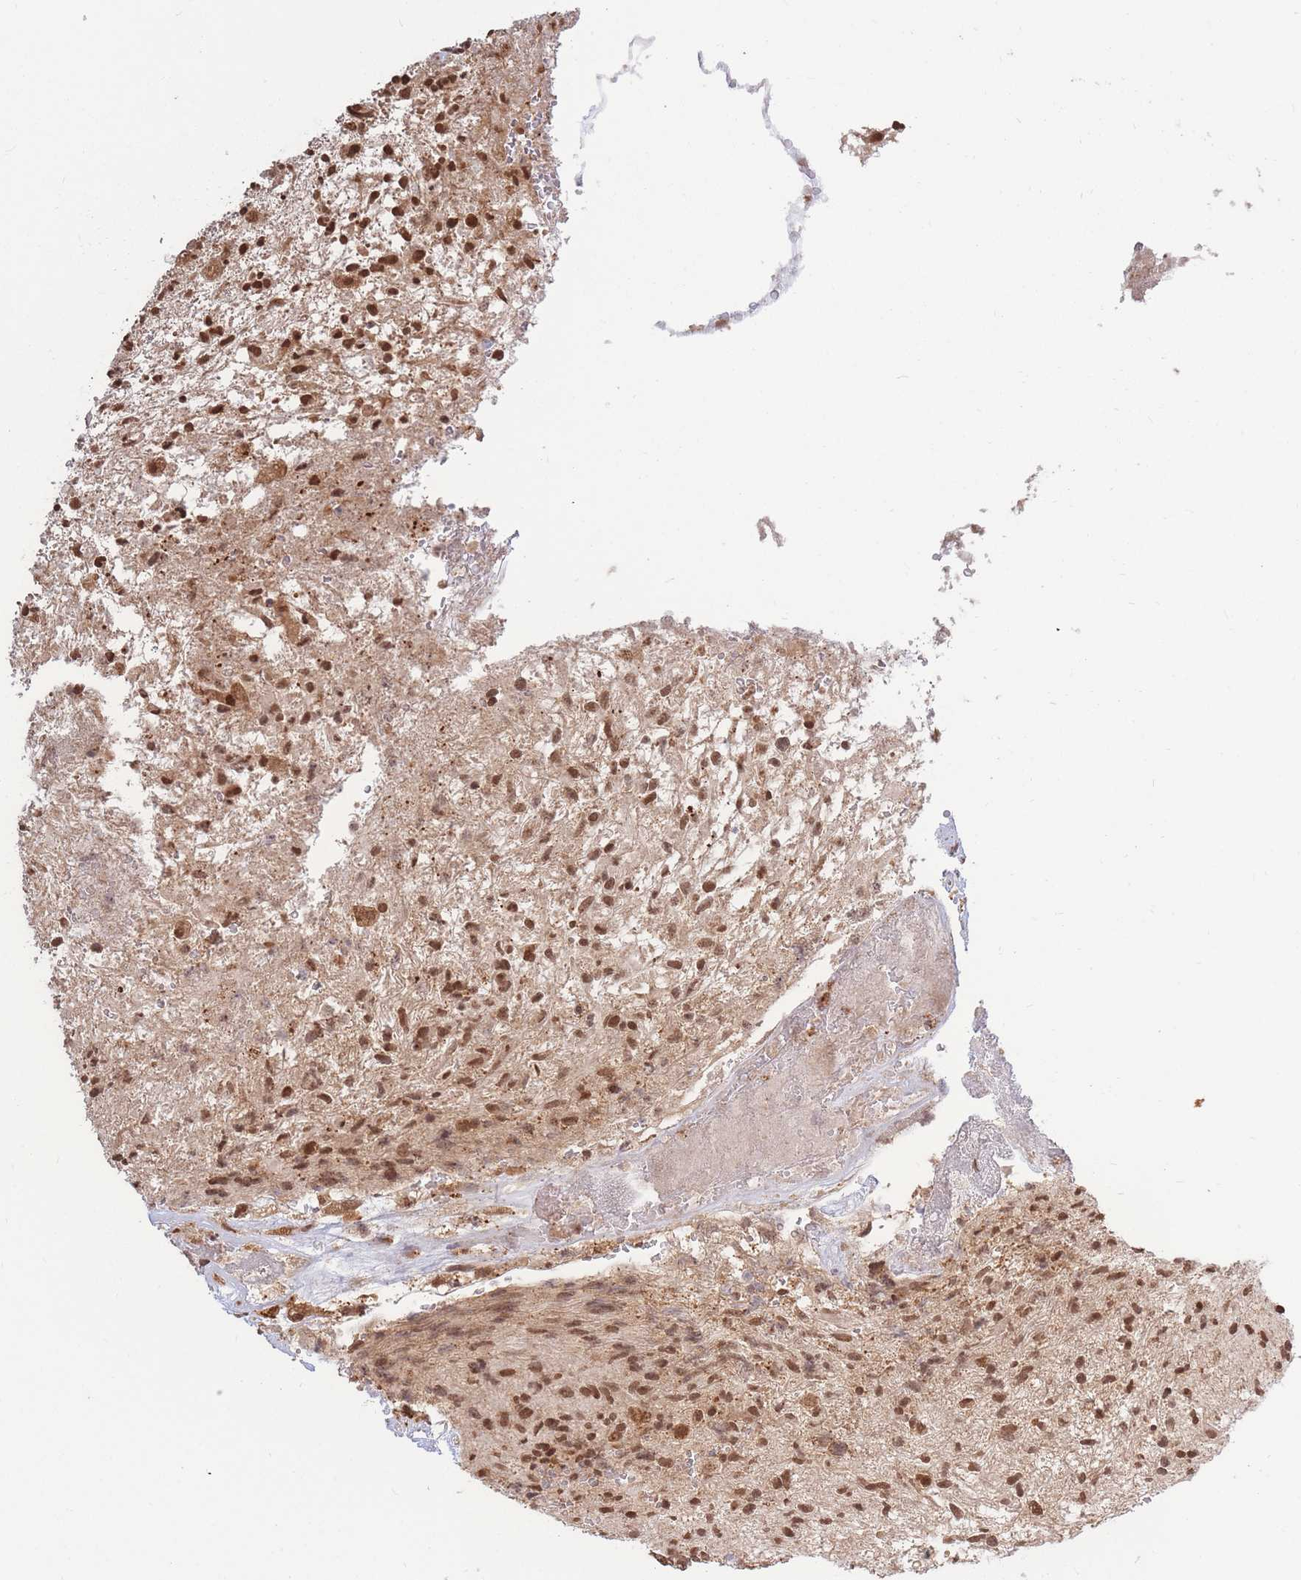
{"staining": {"intensity": "strong", "quantity": ">75%", "location": "cytoplasmic/membranous,nuclear"}, "tissue": "glioma", "cell_type": "Tumor cells", "image_type": "cancer", "snomed": [{"axis": "morphology", "description": "Glioma, malignant, High grade"}, {"axis": "topography", "description": "Brain"}], "caption": "Immunohistochemical staining of malignant glioma (high-grade) displays strong cytoplasmic/membranous and nuclear protein expression in approximately >75% of tumor cells.", "gene": "SRA1", "patient": {"sex": "male", "age": 56}}